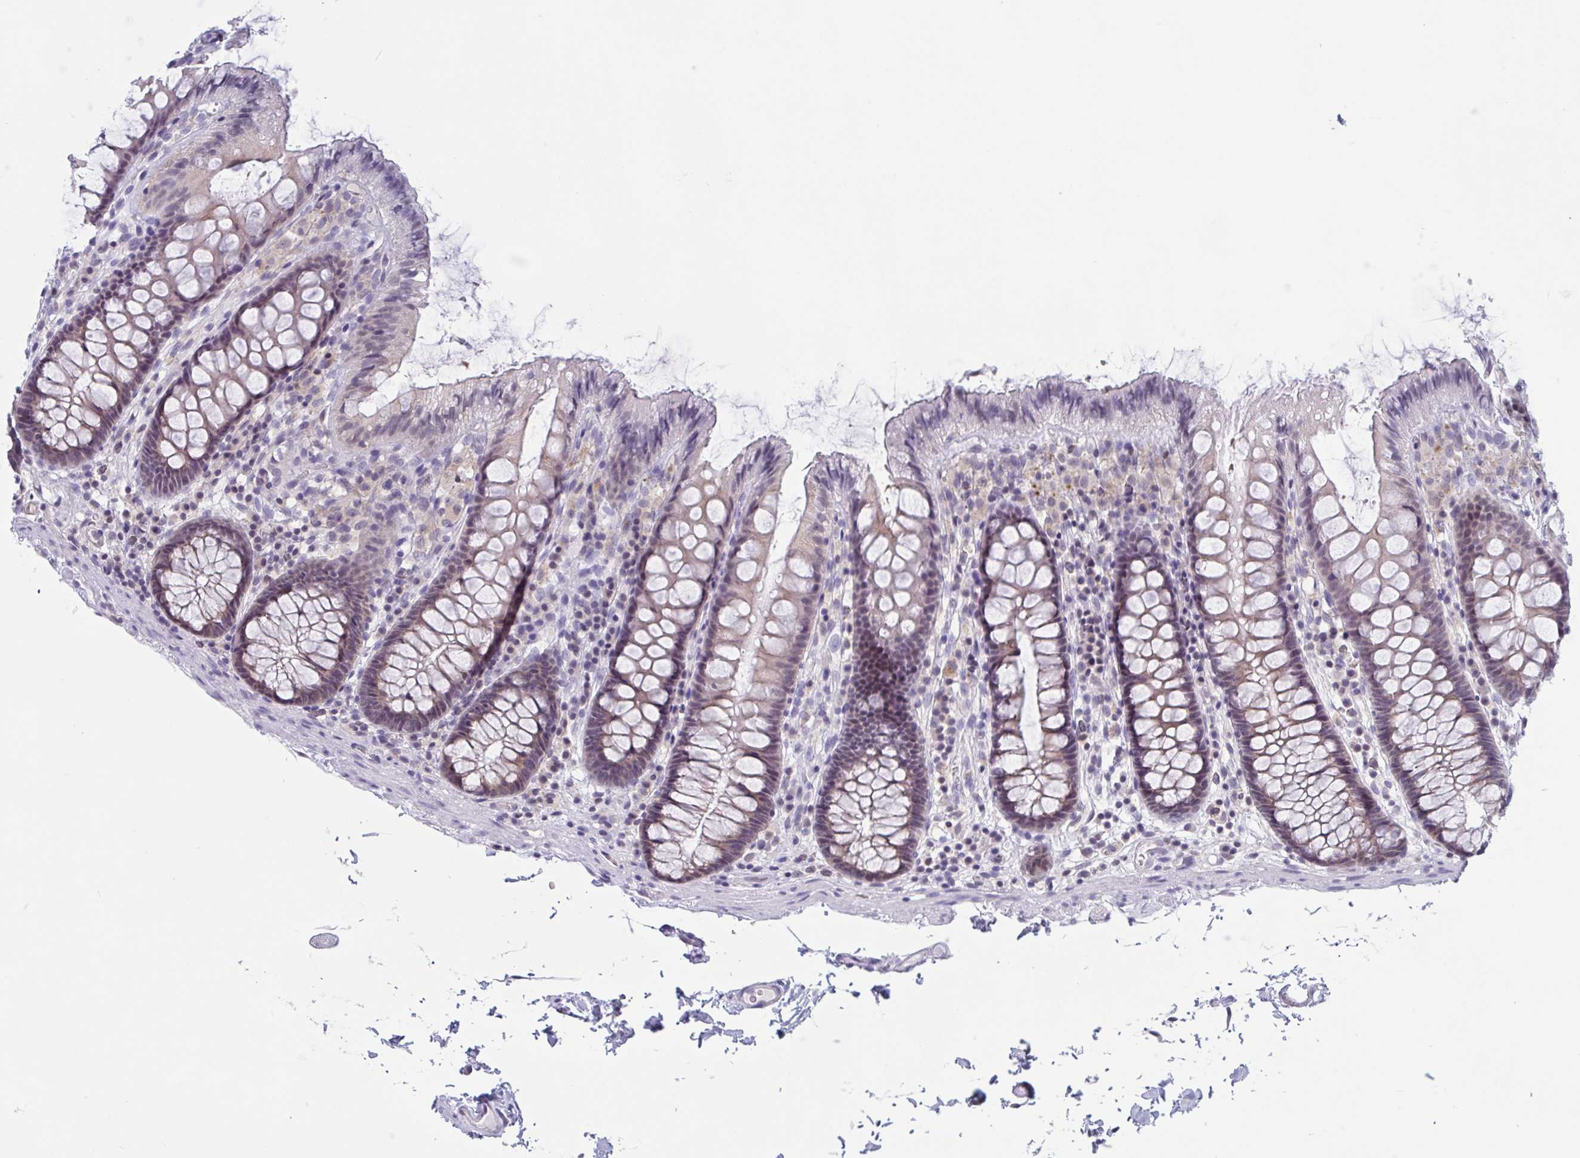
{"staining": {"intensity": "negative", "quantity": "none", "location": "none"}, "tissue": "colon", "cell_type": "Endothelial cells", "image_type": "normal", "snomed": [{"axis": "morphology", "description": "Normal tissue, NOS"}, {"axis": "topography", "description": "Colon"}], "caption": "A photomicrograph of human colon is negative for staining in endothelial cells. Nuclei are stained in blue.", "gene": "TSN", "patient": {"sex": "male", "age": 84}}